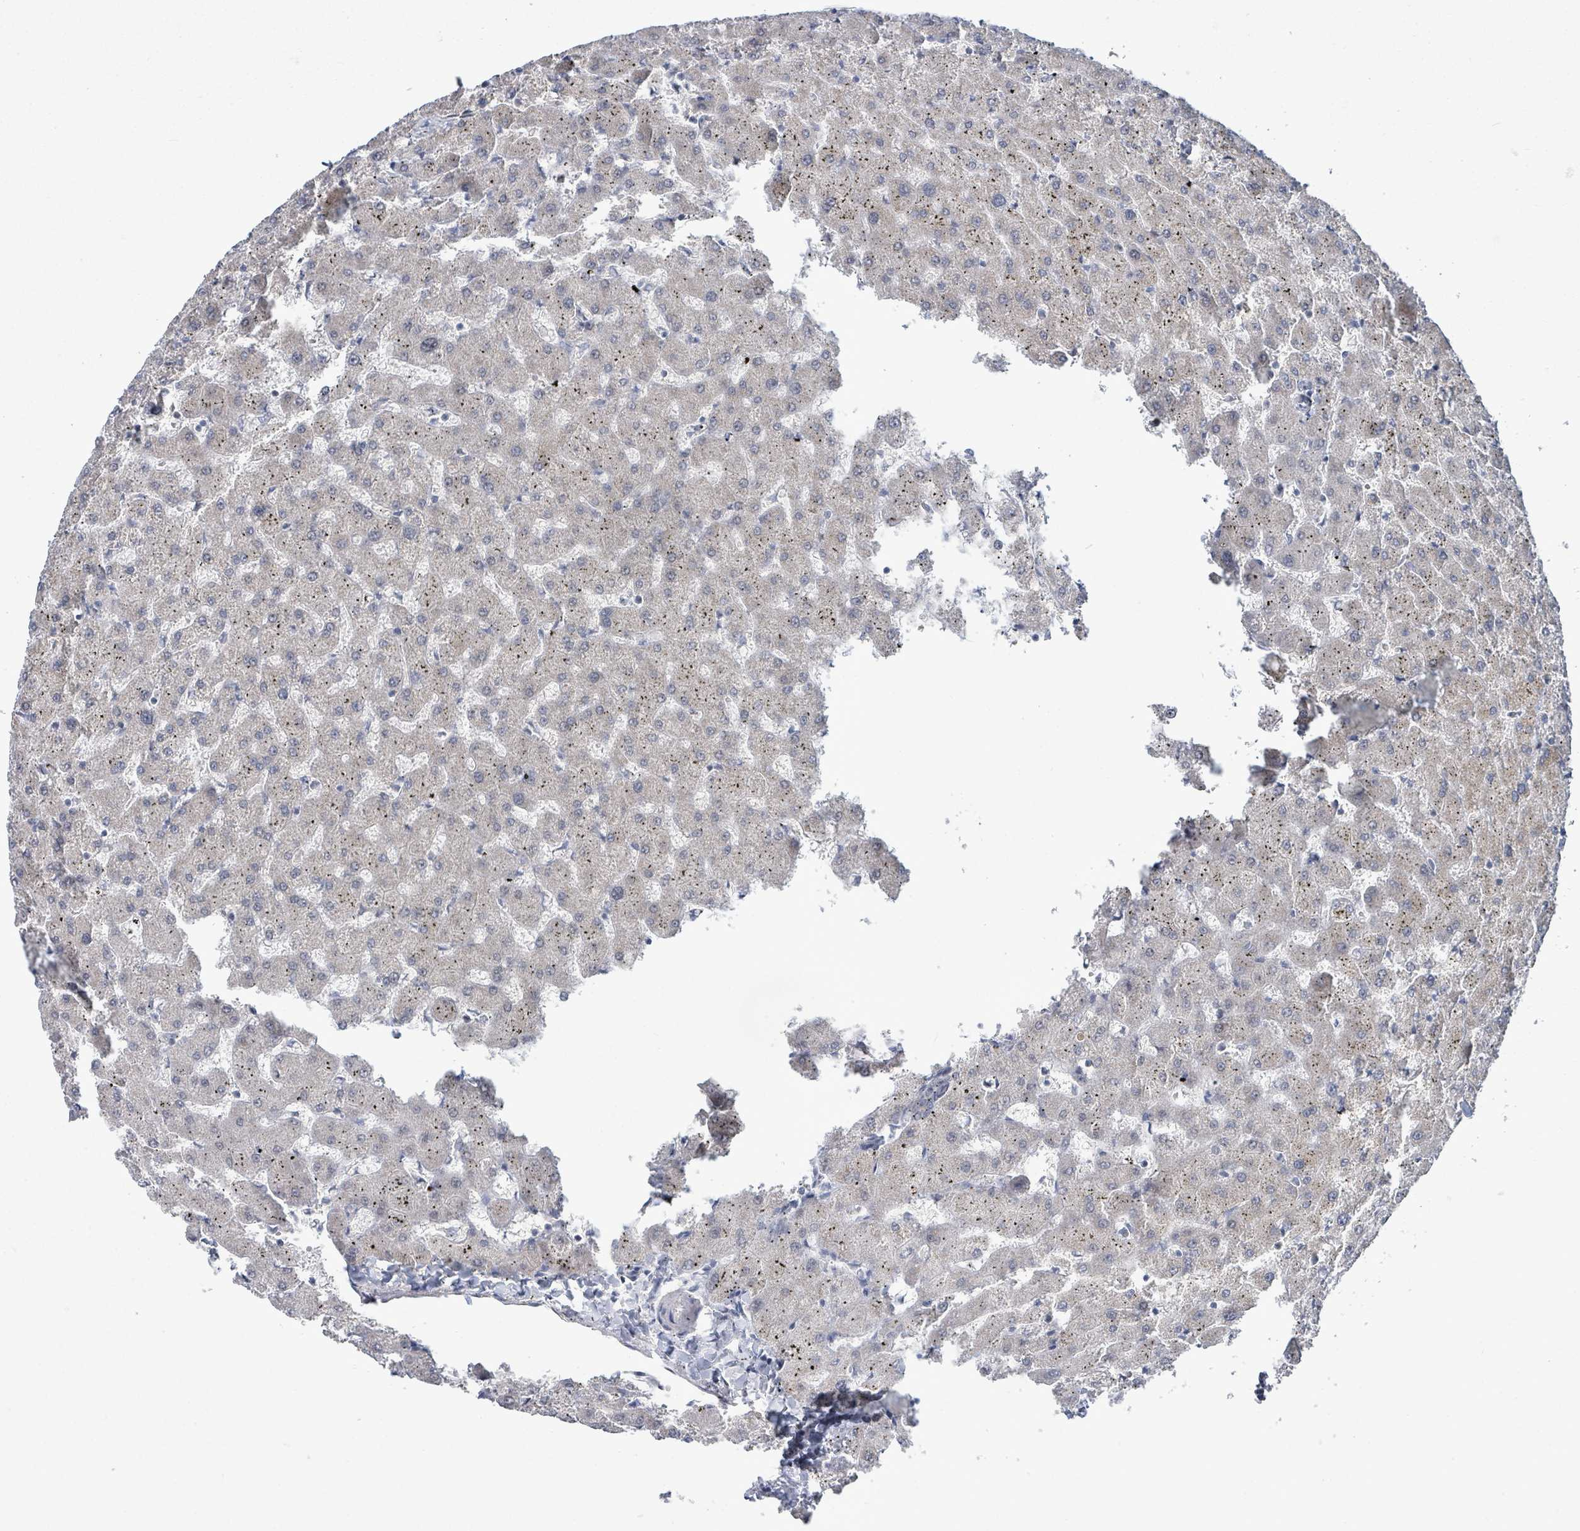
{"staining": {"intensity": "negative", "quantity": "none", "location": "none"}, "tissue": "liver", "cell_type": "Cholangiocytes", "image_type": "normal", "snomed": [{"axis": "morphology", "description": "Normal tissue, NOS"}, {"axis": "topography", "description": "Liver"}], "caption": "This is a photomicrograph of immunohistochemistry staining of unremarkable liver, which shows no expression in cholangiocytes.", "gene": "ZFPM1", "patient": {"sex": "female", "age": 63}}